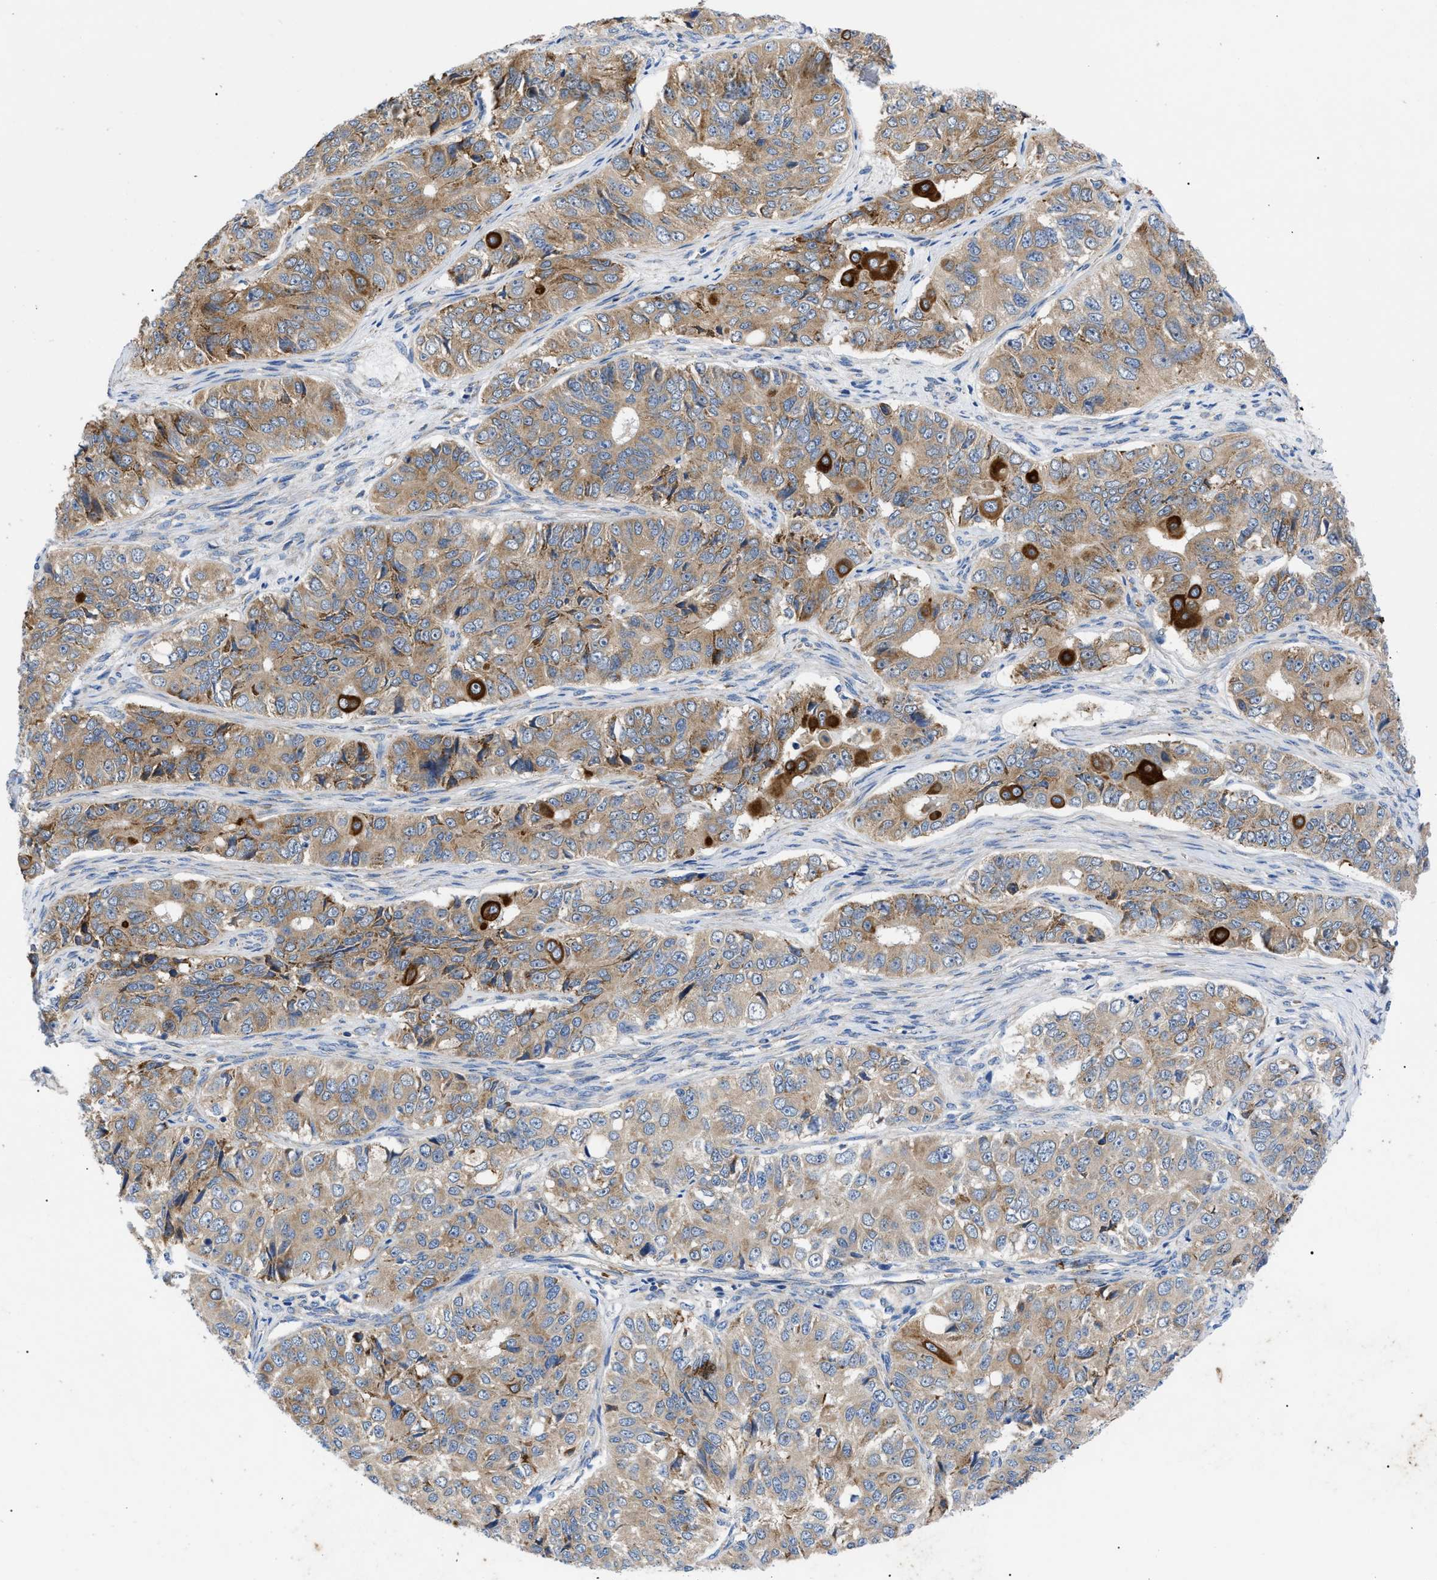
{"staining": {"intensity": "strong", "quantity": "<25%", "location": "cytoplasmic/membranous"}, "tissue": "ovarian cancer", "cell_type": "Tumor cells", "image_type": "cancer", "snomed": [{"axis": "morphology", "description": "Carcinoma, endometroid"}, {"axis": "topography", "description": "Ovary"}], "caption": "A photomicrograph of ovarian cancer stained for a protein shows strong cytoplasmic/membranous brown staining in tumor cells.", "gene": "HSPB8", "patient": {"sex": "female", "age": 51}}